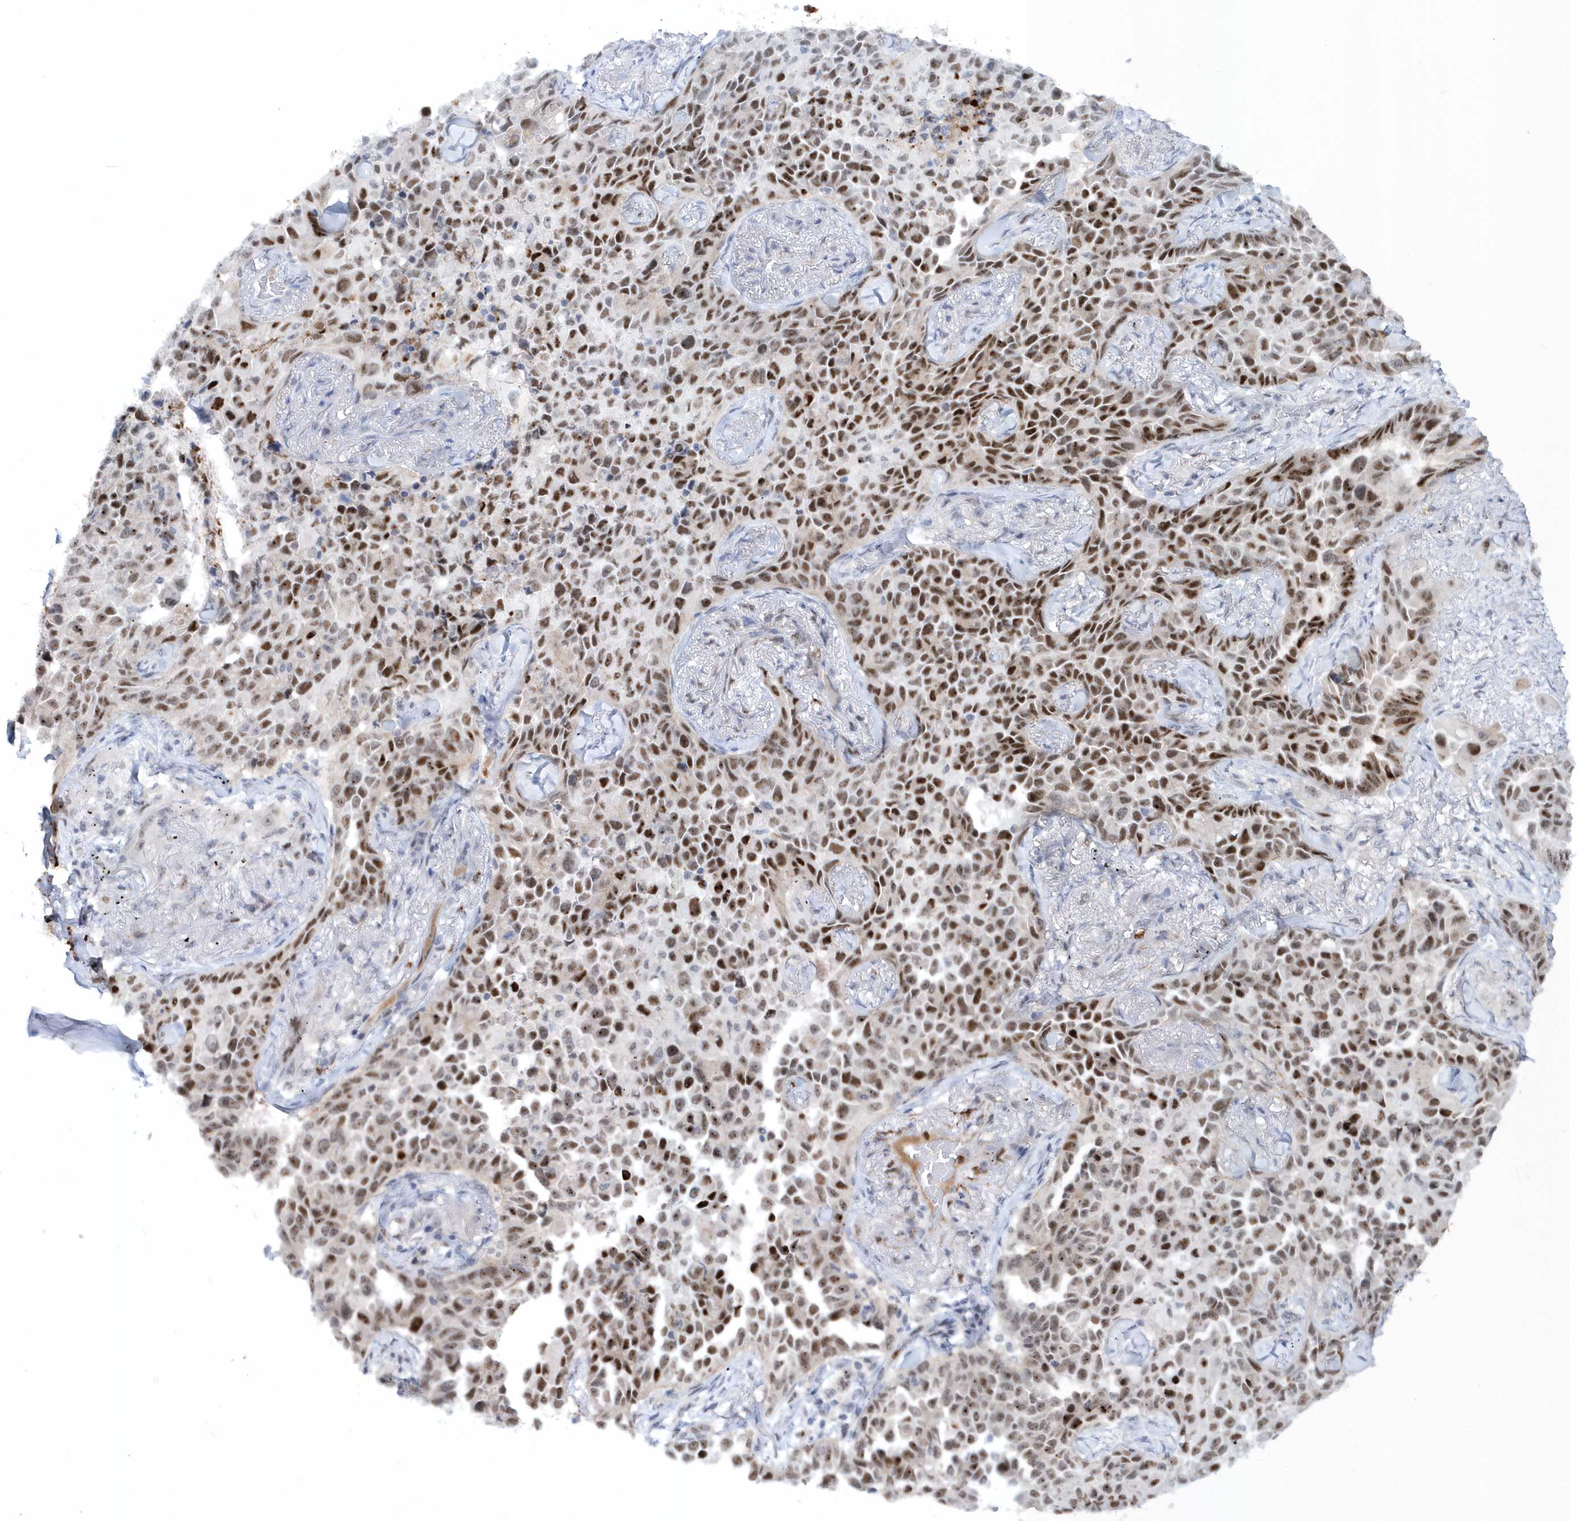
{"staining": {"intensity": "moderate", "quantity": ">75%", "location": "nuclear"}, "tissue": "lung cancer", "cell_type": "Tumor cells", "image_type": "cancer", "snomed": [{"axis": "morphology", "description": "Adenocarcinoma, NOS"}, {"axis": "topography", "description": "Lung"}], "caption": "DAB (3,3'-diaminobenzidine) immunohistochemical staining of human adenocarcinoma (lung) displays moderate nuclear protein staining in about >75% of tumor cells.", "gene": "ASCL4", "patient": {"sex": "female", "age": 67}}